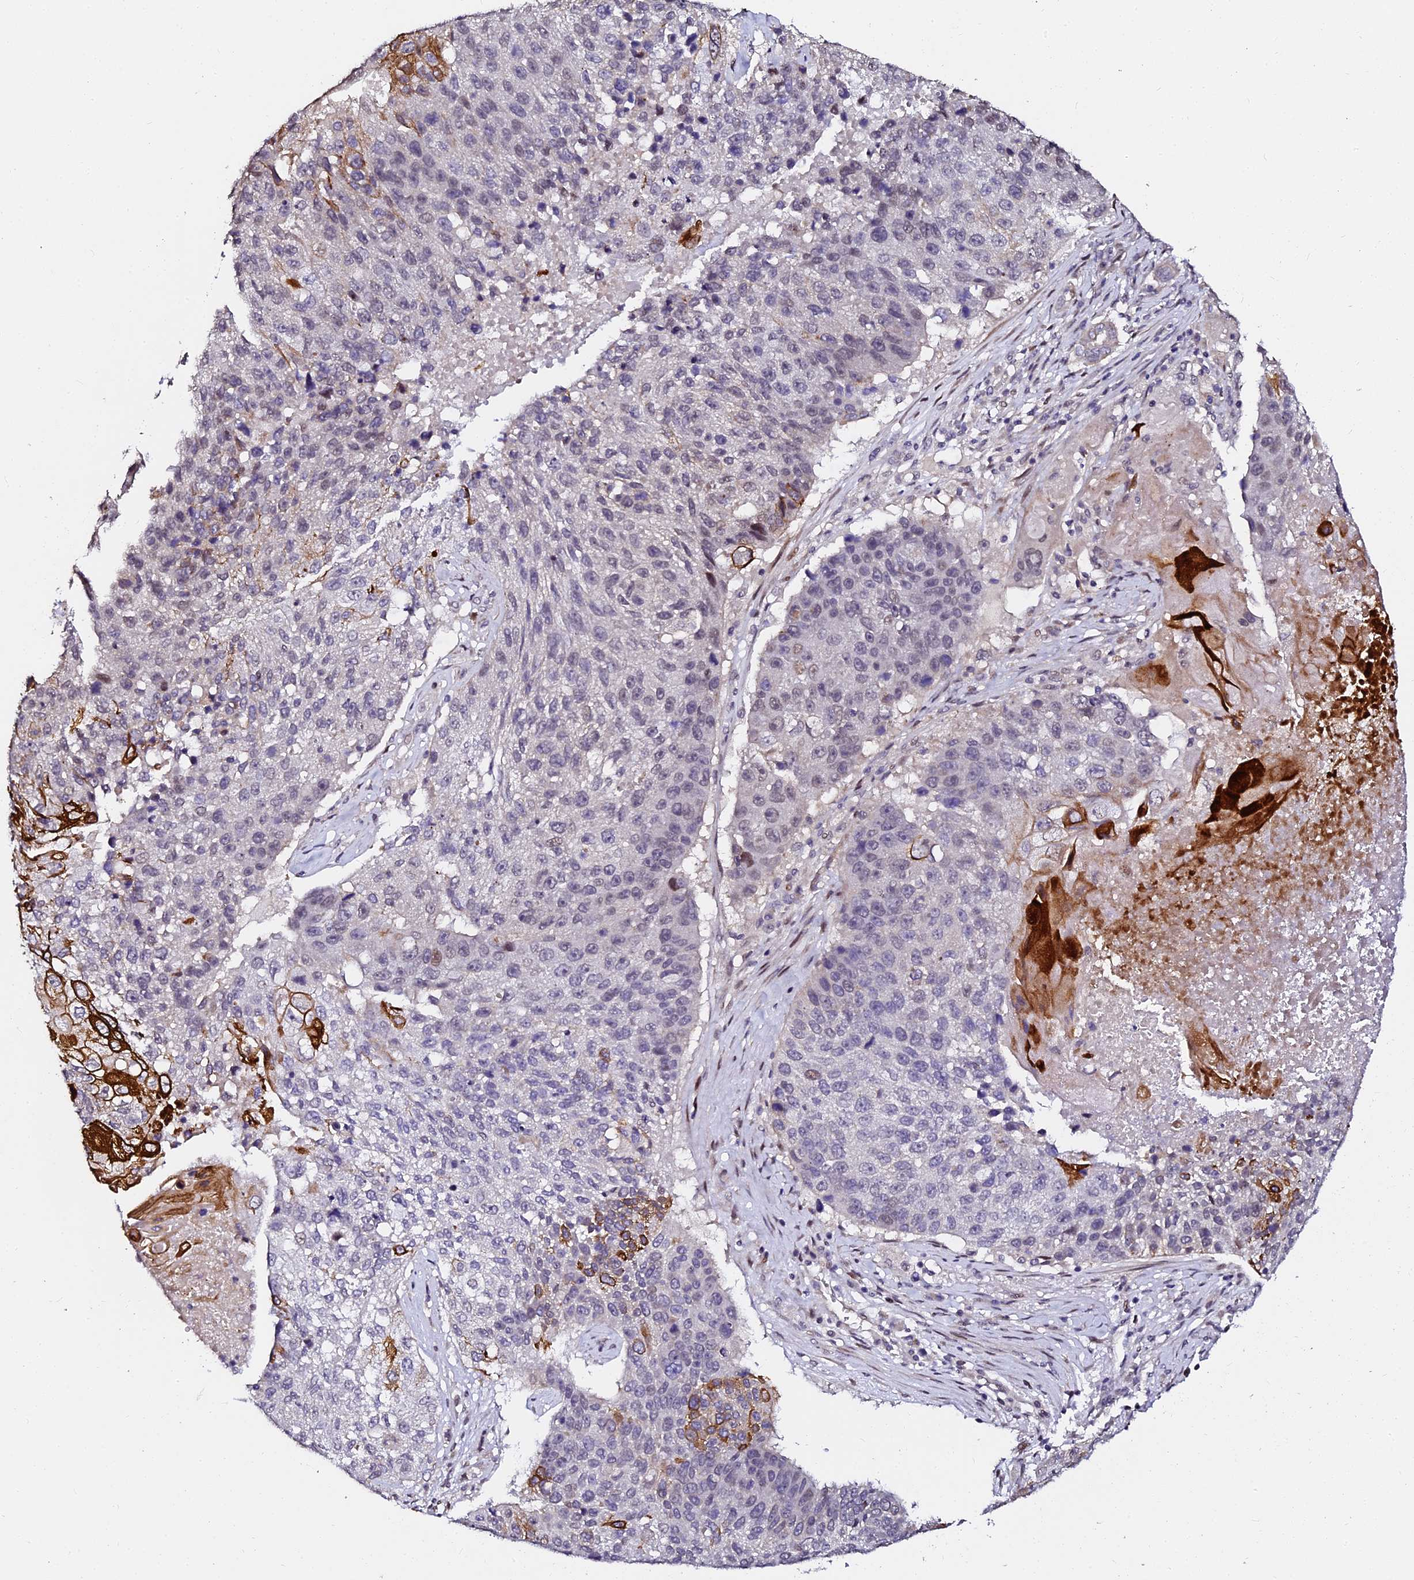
{"staining": {"intensity": "strong", "quantity": "<25%", "location": "cytoplasmic/membranous"}, "tissue": "lung cancer", "cell_type": "Tumor cells", "image_type": "cancer", "snomed": [{"axis": "morphology", "description": "Squamous cell carcinoma, NOS"}, {"axis": "topography", "description": "Lung"}], "caption": "A brown stain highlights strong cytoplasmic/membranous positivity of a protein in human lung cancer (squamous cell carcinoma) tumor cells. (Stains: DAB in brown, nuclei in blue, Microscopy: brightfield microscopy at high magnification).", "gene": "GPN3", "patient": {"sex": "male", "age": 61}}